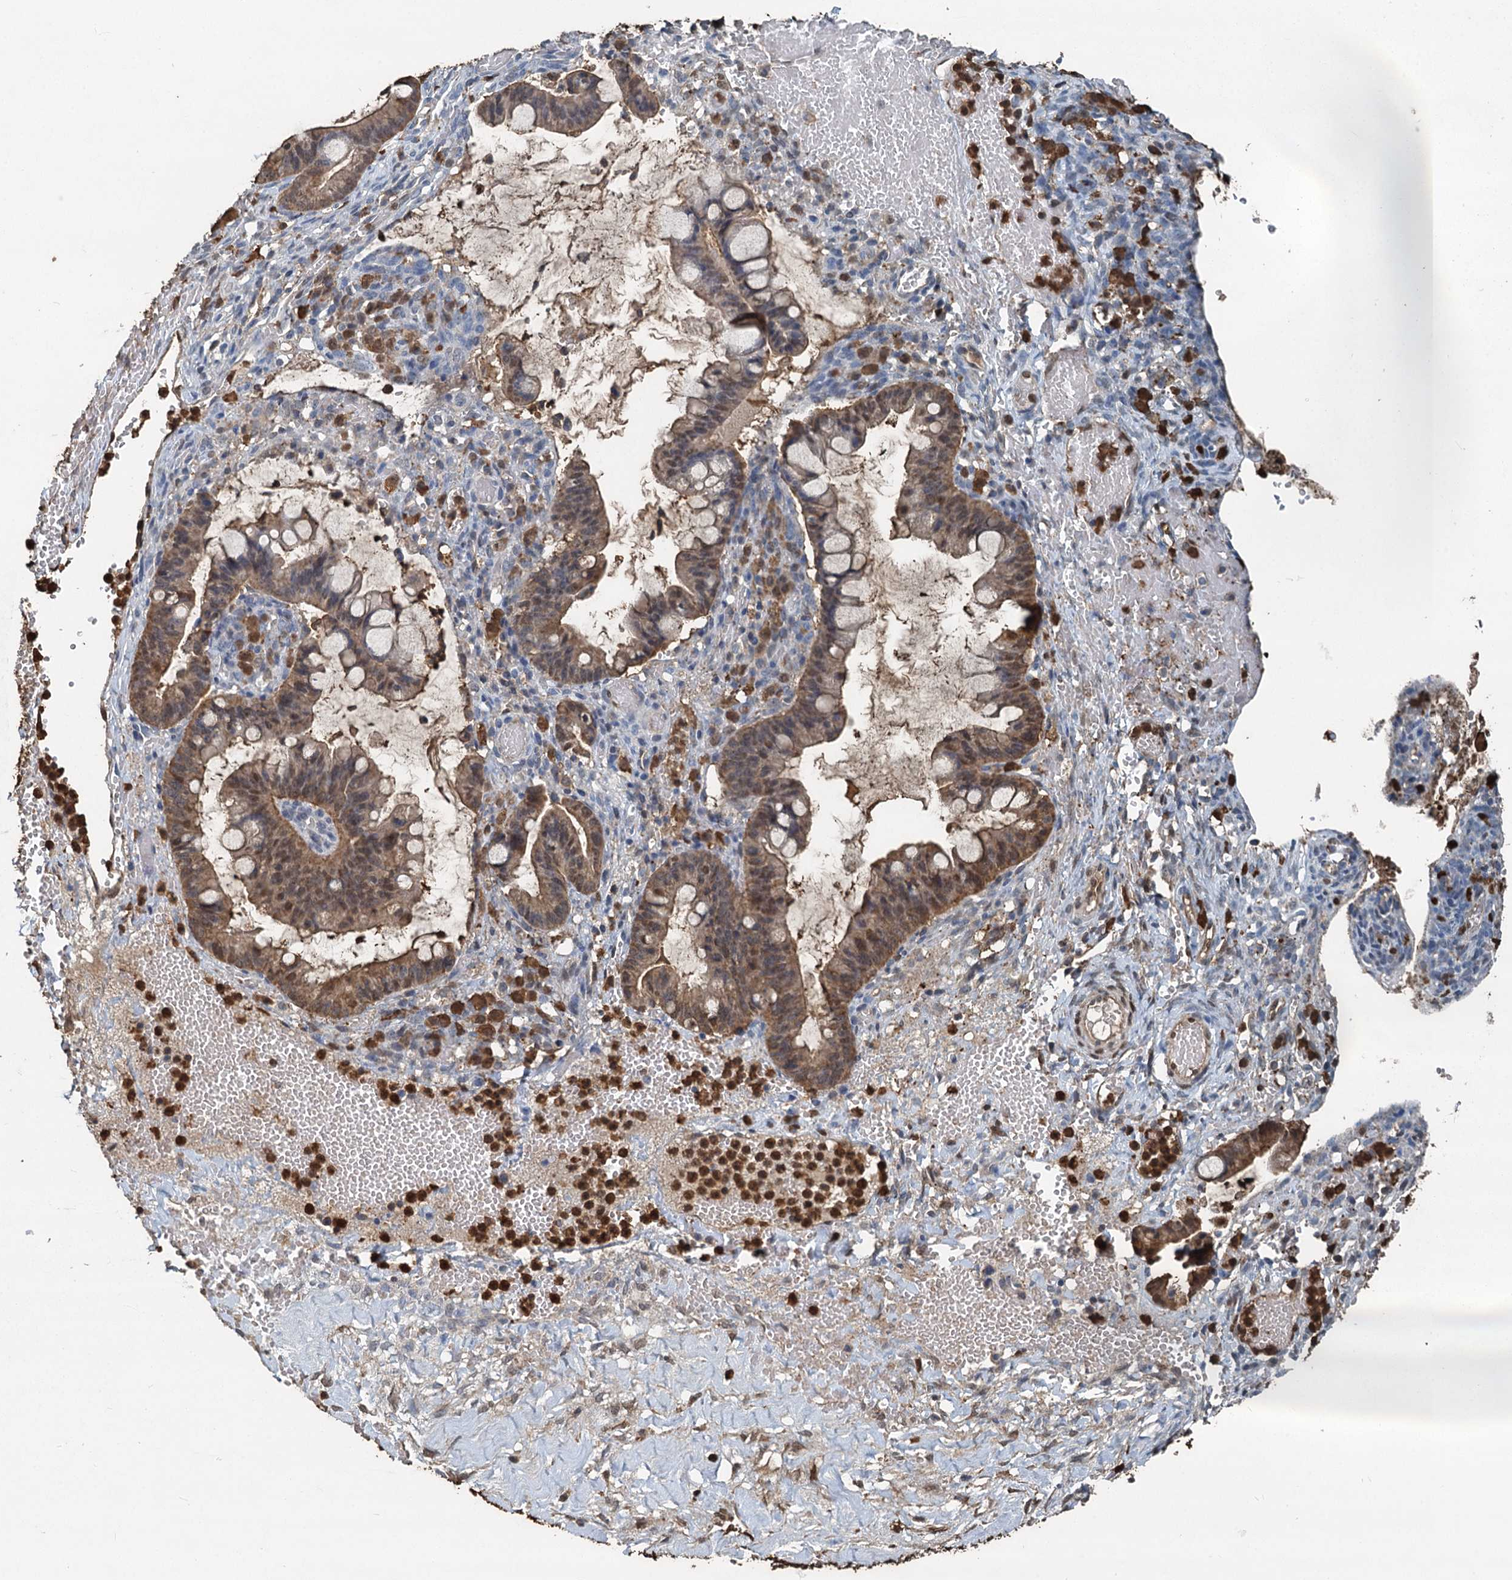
{"staining": {"intensity": "weak", "quantity": ">75%", "location": "cytoplasmic/membranous,nuclear"}, "tissue": "ovarian cancer", "cell_type": "Tumor cells", "image_type": "cancer", "snomed": [{"axis": "morphology", "description": "Cystadenocarcinoma, mucinous, NOS"}, {"axis": "topography", "description": "Ovary"}], "caption": "An immunohistochemistry histopathology image of tumor tissue is shown. Protein staining in brown shows weak cytoplasmic/membranous and nuclear positivity in ovarian cancer (mucinous cystadenocarcinoma) within tumor cells. (DAB (3,3'-diaminobenzidine) IHC with brightfield microscopy, high magnification).", "gene": "S100A6", "patient": {"sex": "female", "age": 73}}